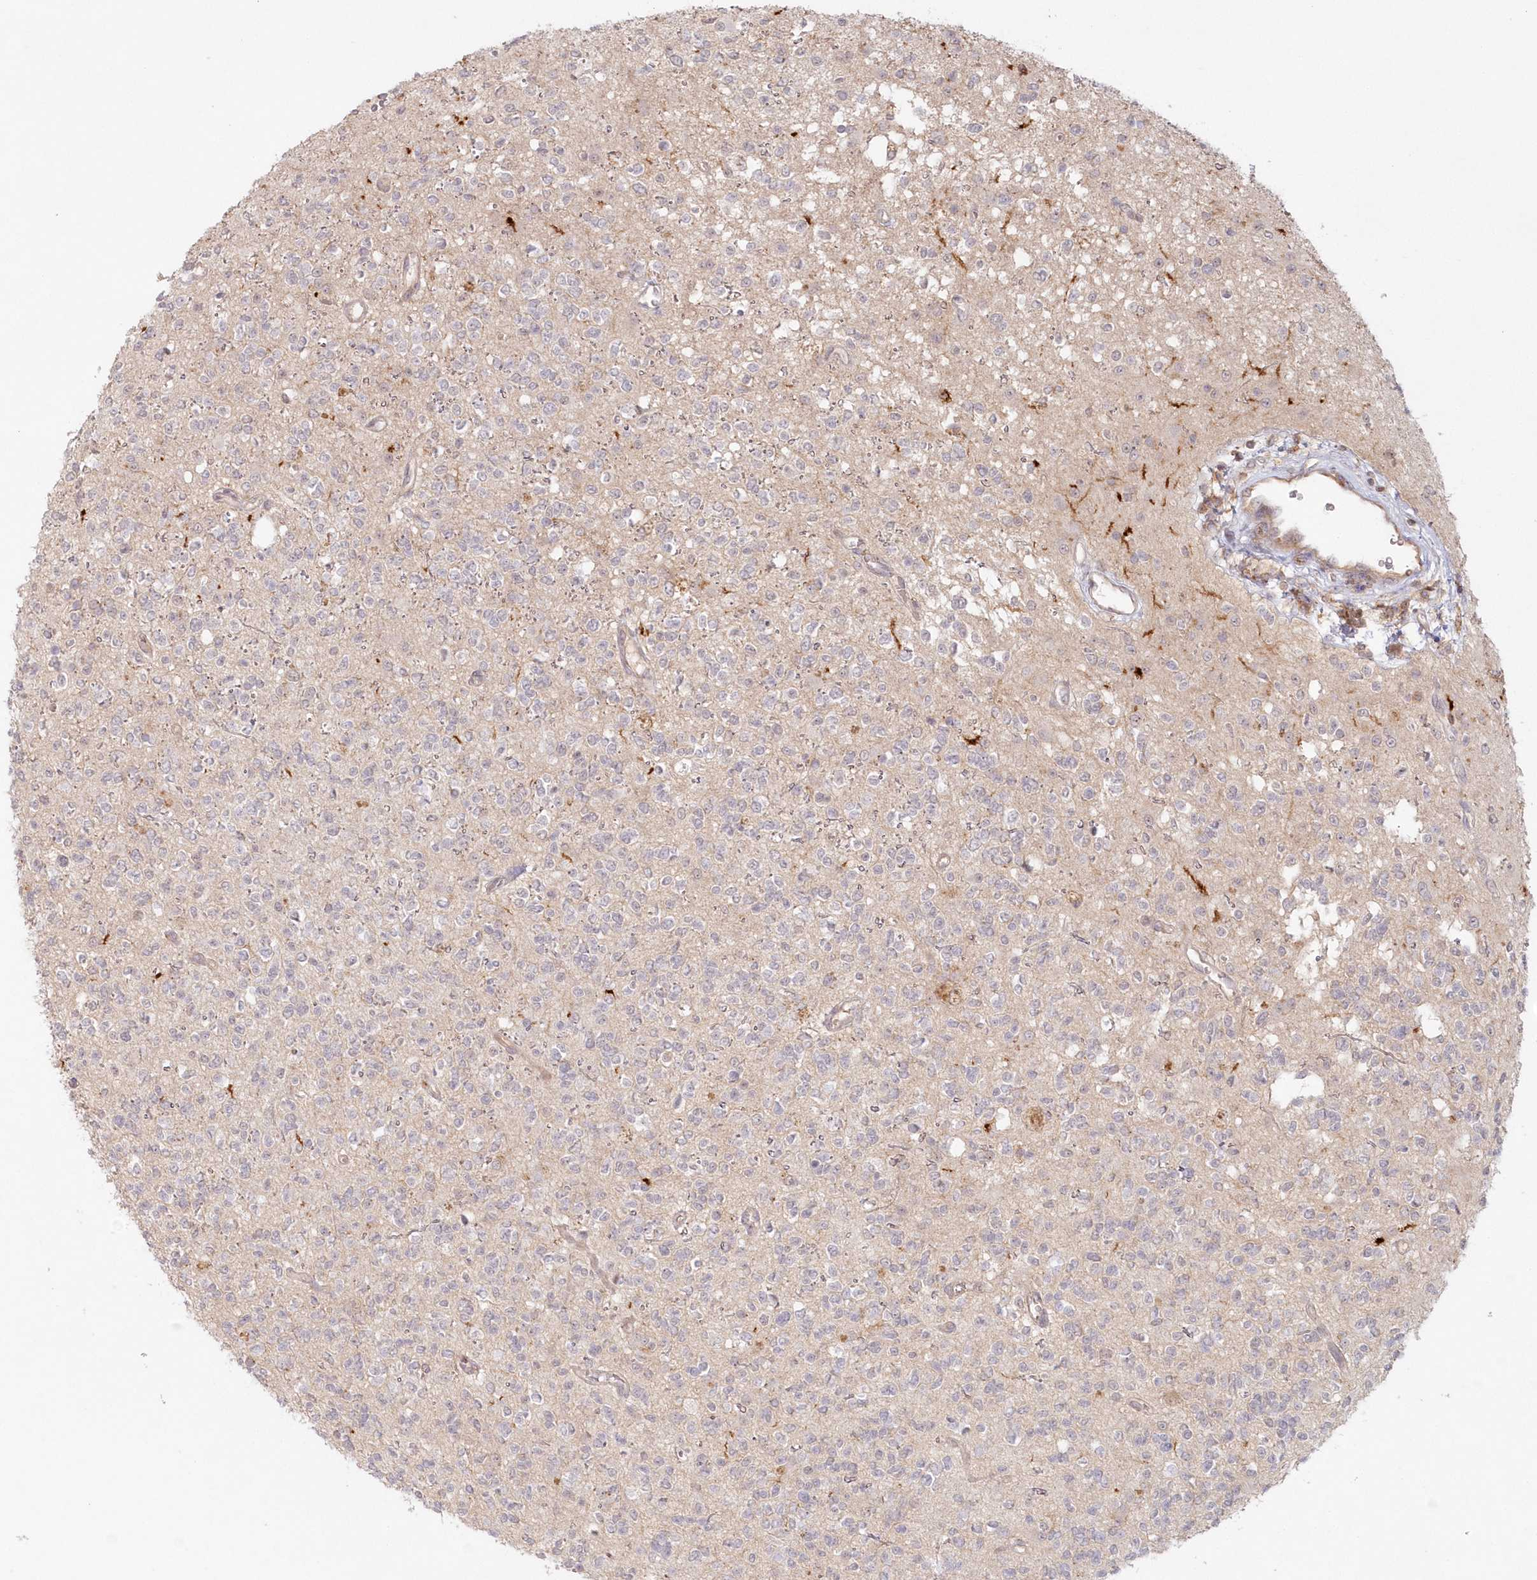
{"staining": {"intensity": "negative", "quantity": "none", "location": "none"}, "tissue": "glioma", "cell_type": "Tumor cells", "image_type": "cancer", "snomed": [{"axis": "morphology", "description": "Glioma, malignant, High grade"}, {"axis": "topography", "description": "Brain"}], "caption": "A histopathology image of glioma stained for a protein demonstrates no brown staining in tumor cells.", "gene": "TOGARAM2", "patient": {"sex": "male", "age": 34}}